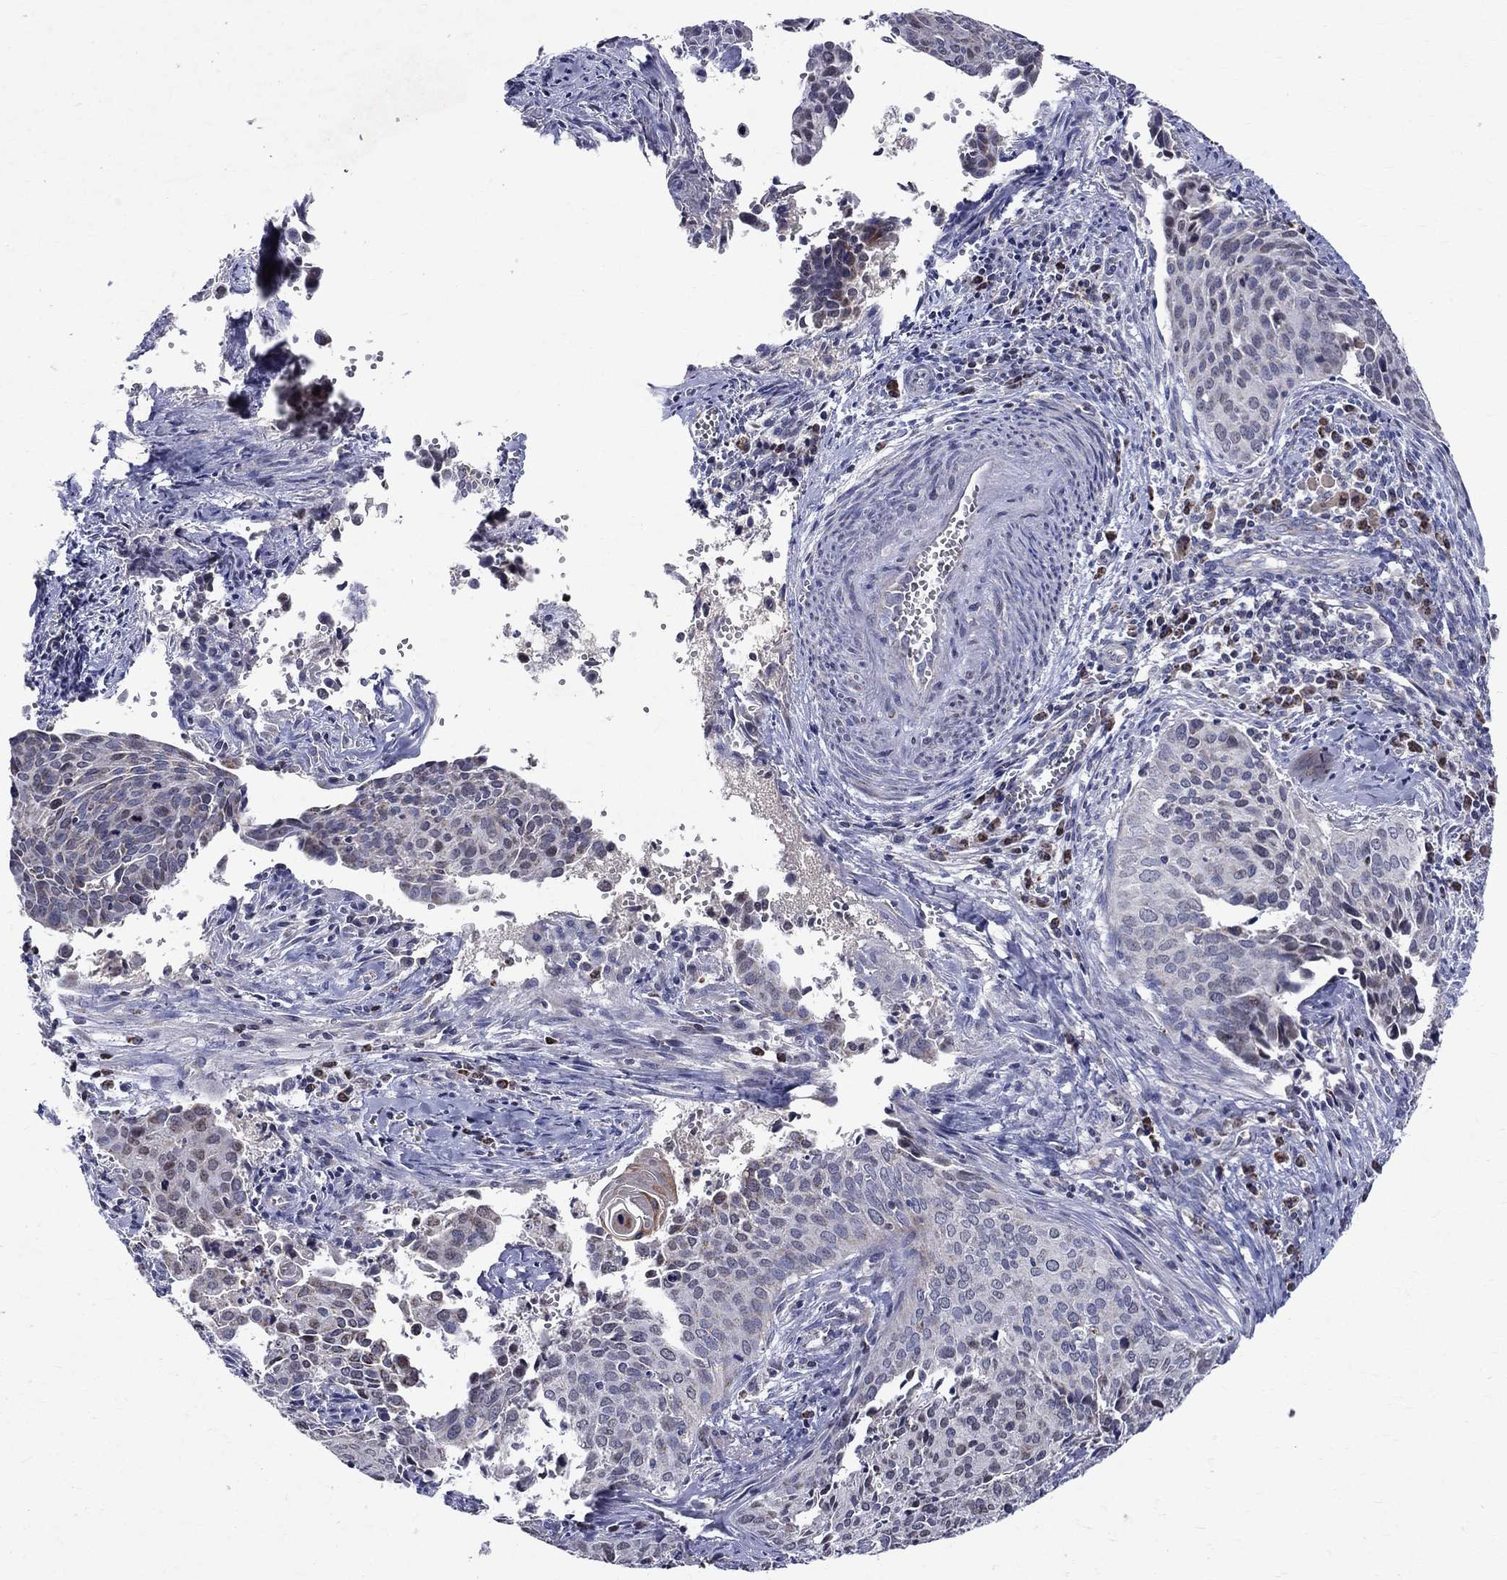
{"staining": {"intensity": "negative", "quantity": "none", "location": "none"}, "tissue": "cervical cancer", "cell_type": "Tumor cells", "image_type": "cancer", "snomed": [{"axis": "morphology", "description": "Squamous cell carcinoma, NOS"}, {"axis": "topography", "description": "Cervix"}], "caption": "A photomicrograph of human cervical cancer is negative for staining in tumor cells.", "gene": "SLC4A10", "patient": {"sex": "female", "age": 29}}